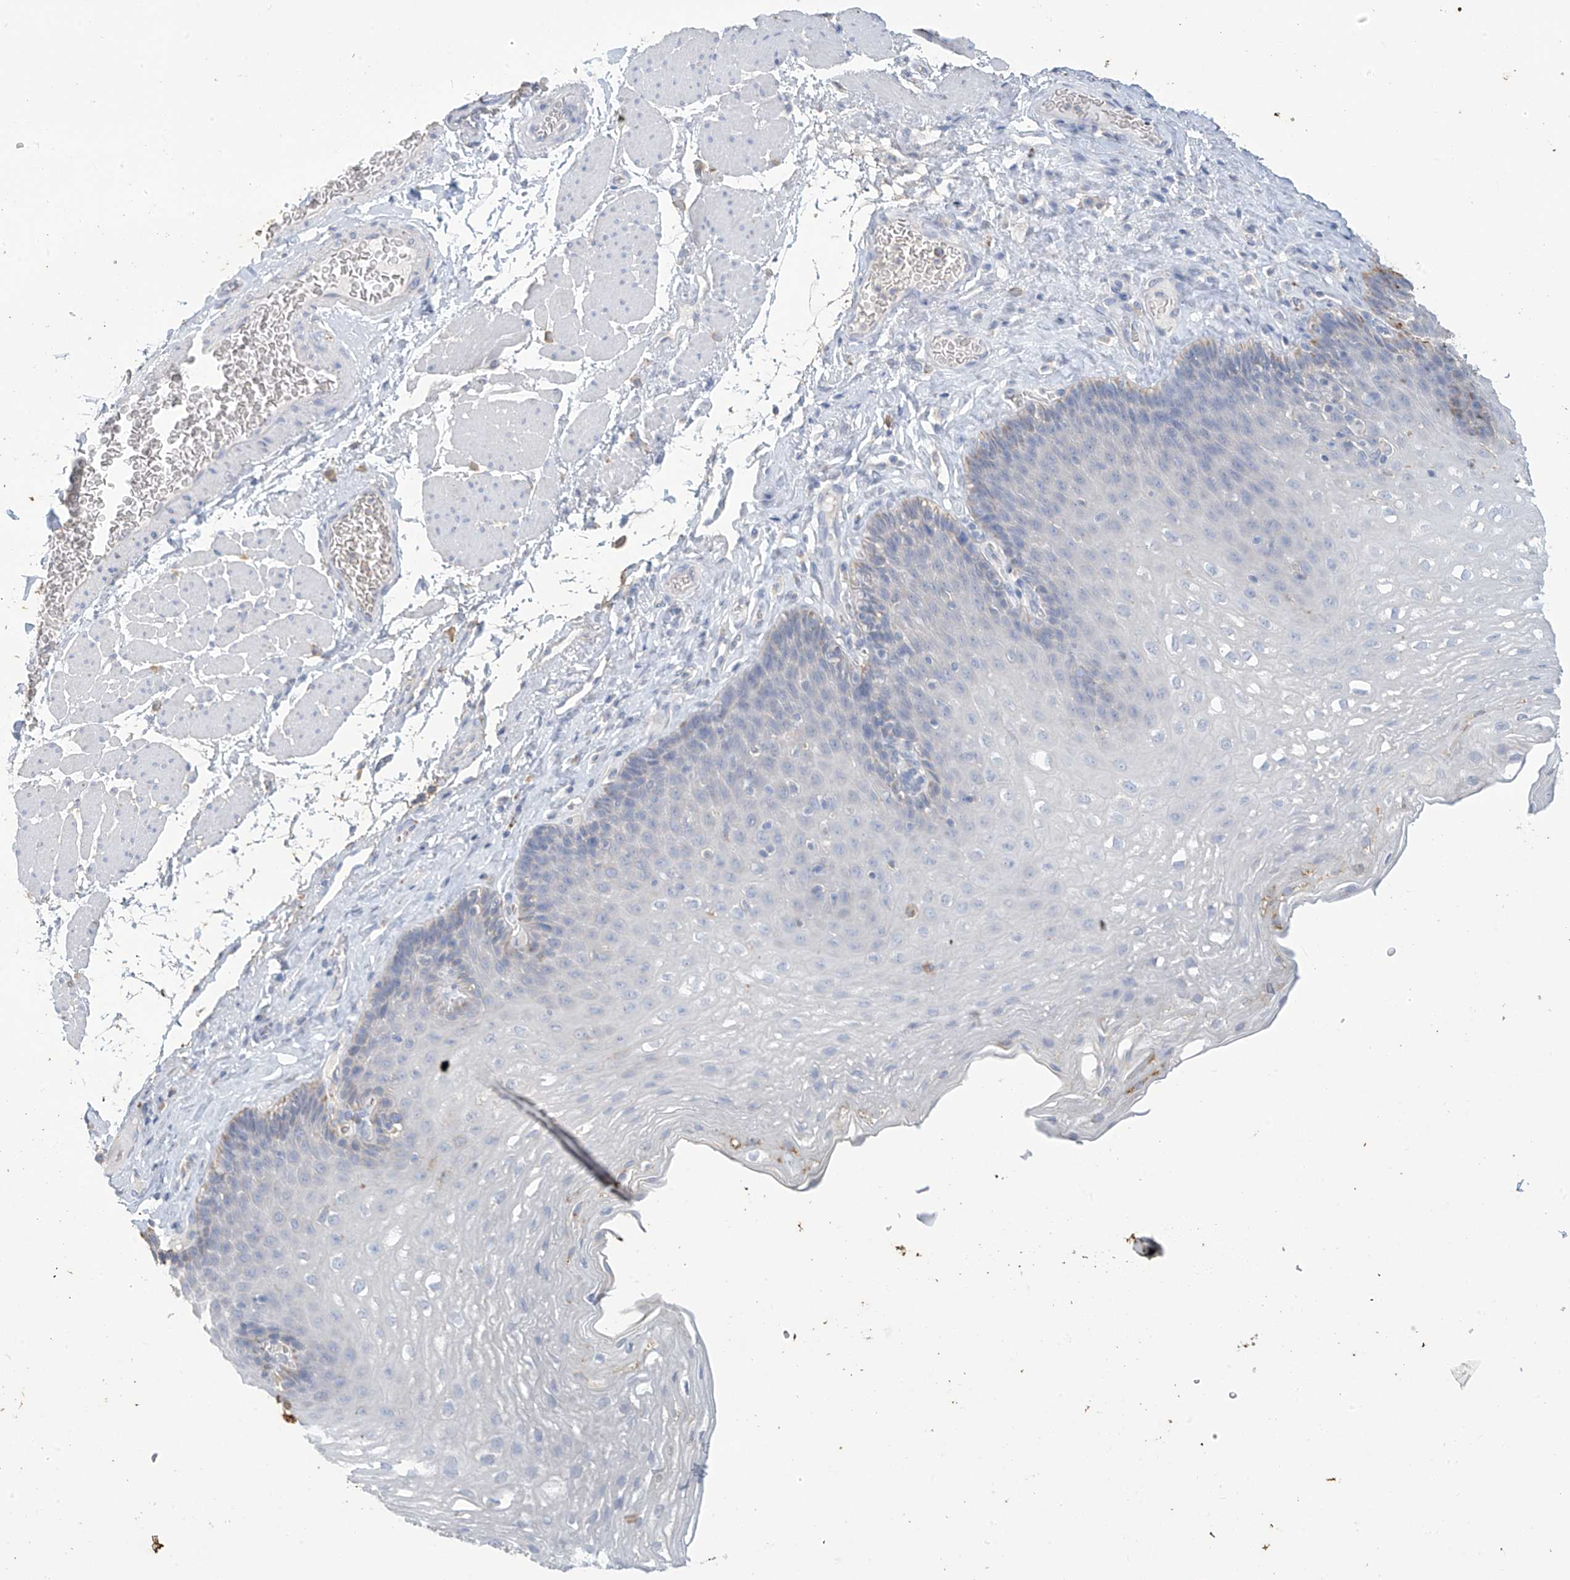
{"staining": {"intensity": "negative", "quantity": "none", "location": "none"}, "tissue": "esophagus", "cell_type": "Squamous epithelial cells", "image_type": "normal", "snomed": [{"axis": "morphology", "description": "Normal tissue, NOS"}, {"axis": "topography", "description": "Esophagus"}], "caption": "DAB immunohistochemical staining of normal human esophagus demonstrates no significant expression in squamous epithelial cells. Brightfield microscopy of immunohistochemistry (IHC) stained with DAB (3,3'-diaminobenzidine) (brown) and hematoxylin (blue), captured at high magnification.", "gene": "OGT", "patient": {"sex": "female", "age": 66}}